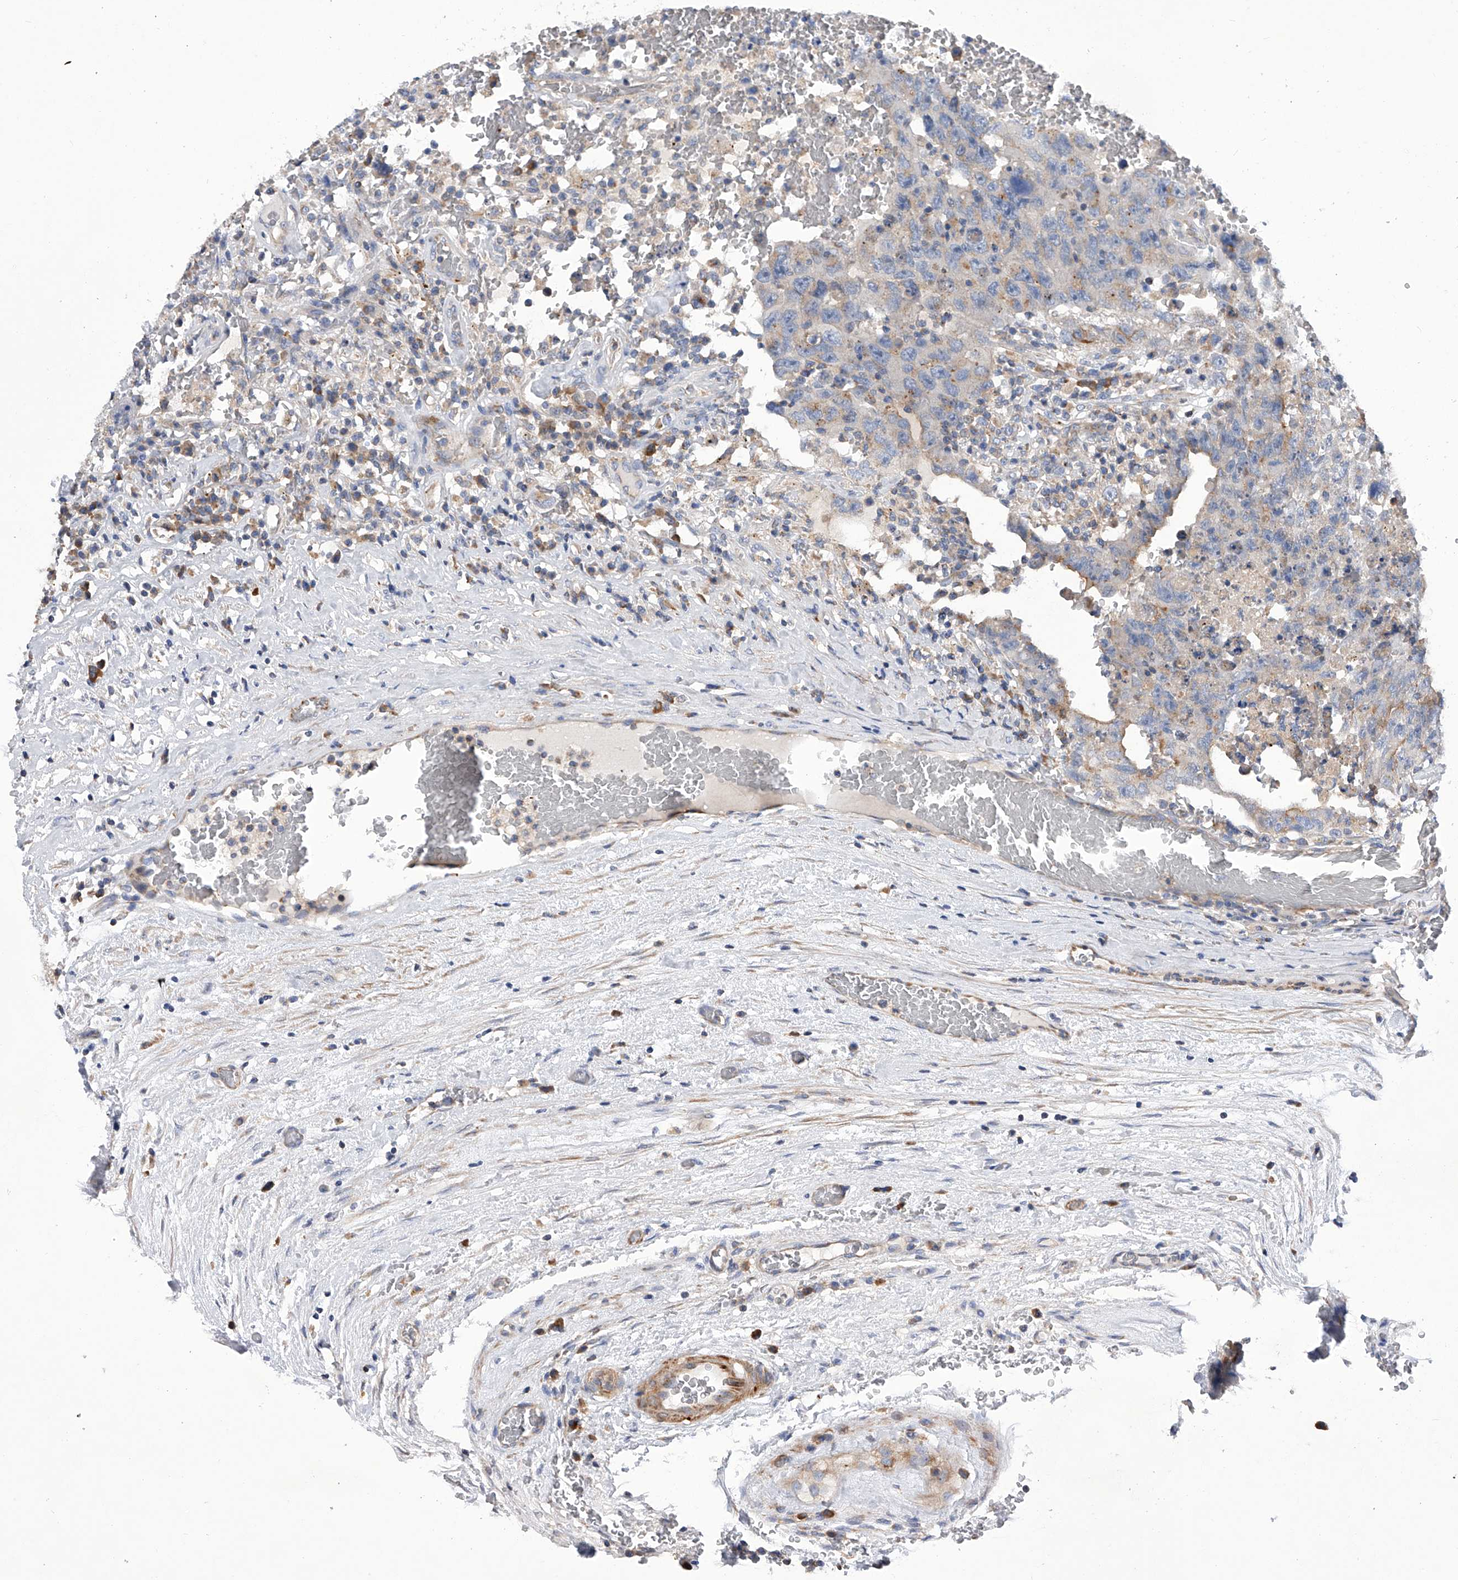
{"staining": {"intensity": "weak", "quantity": "25%-75%", "location": "cytoplasmic/membranous"}, "tissue": "testis cancer", "cell_type": "Tumor cells", "image_type": "cancer", "snomed": [{"axis": "morphology", "description": "Carcinoma, Embryonal, NOS"}, {"axis": "topography", "description": "Testis"}], "caption": "Protein staining of testis embryonal carcinoma tissue shows weak cytoplasmic/membranous staining in approximately 25%-75% of tumor cells. (DAB IHC with brightfield microscopy, high magnification).", "gene": "MLYCD", "patient": {"sex": "male", "age": 26}}